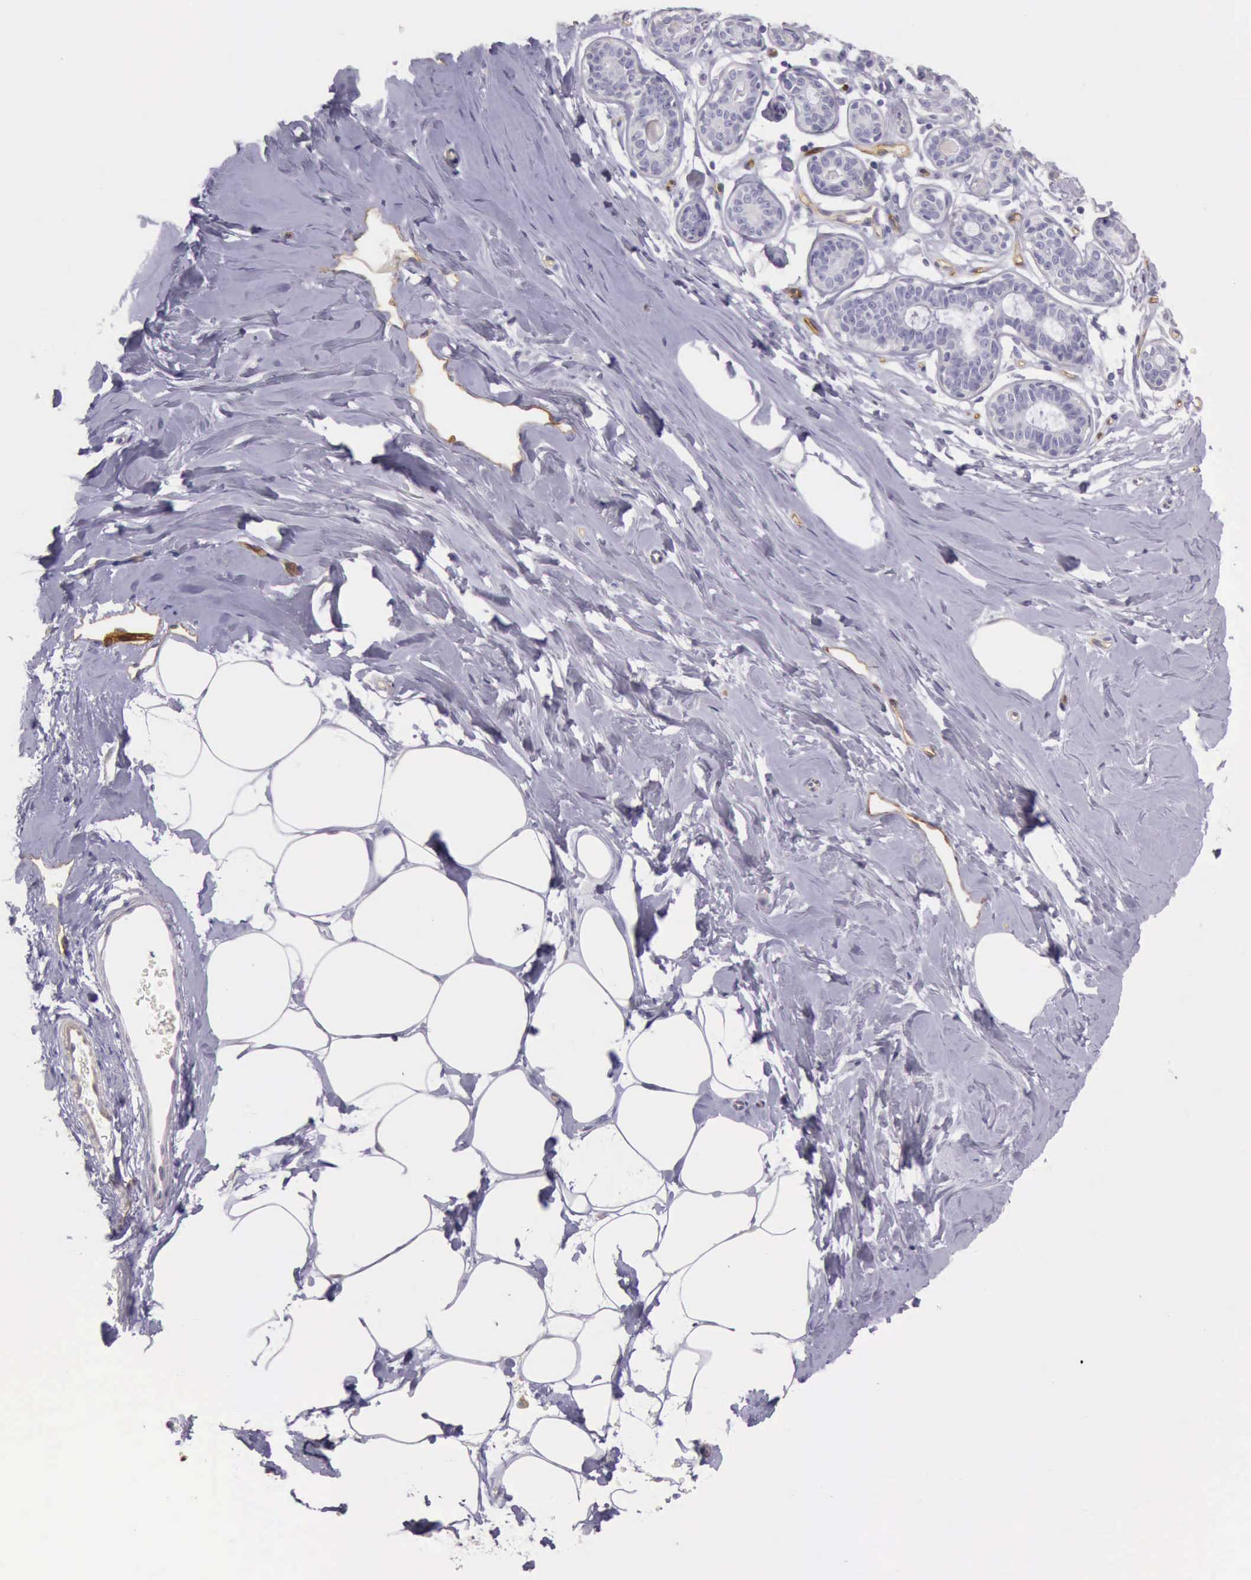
{"staining": {"intensity": "negative", "quantity": "none", "location": "none"}, "tissue": "breast", "cell_type": "Adipocytes", "image_type": "normal", "snomed": [{"axis": "morphology", "description": "Normal tissue, NOS"}, {"axis": "topography", "description": "Breast"}], "caption": "Breast stained for a protein using immunohistochemistry (IHC) reveals no expression adipocytes.", "gene": "TCEANC", "patient": {"sex": "female", "age": 44}}